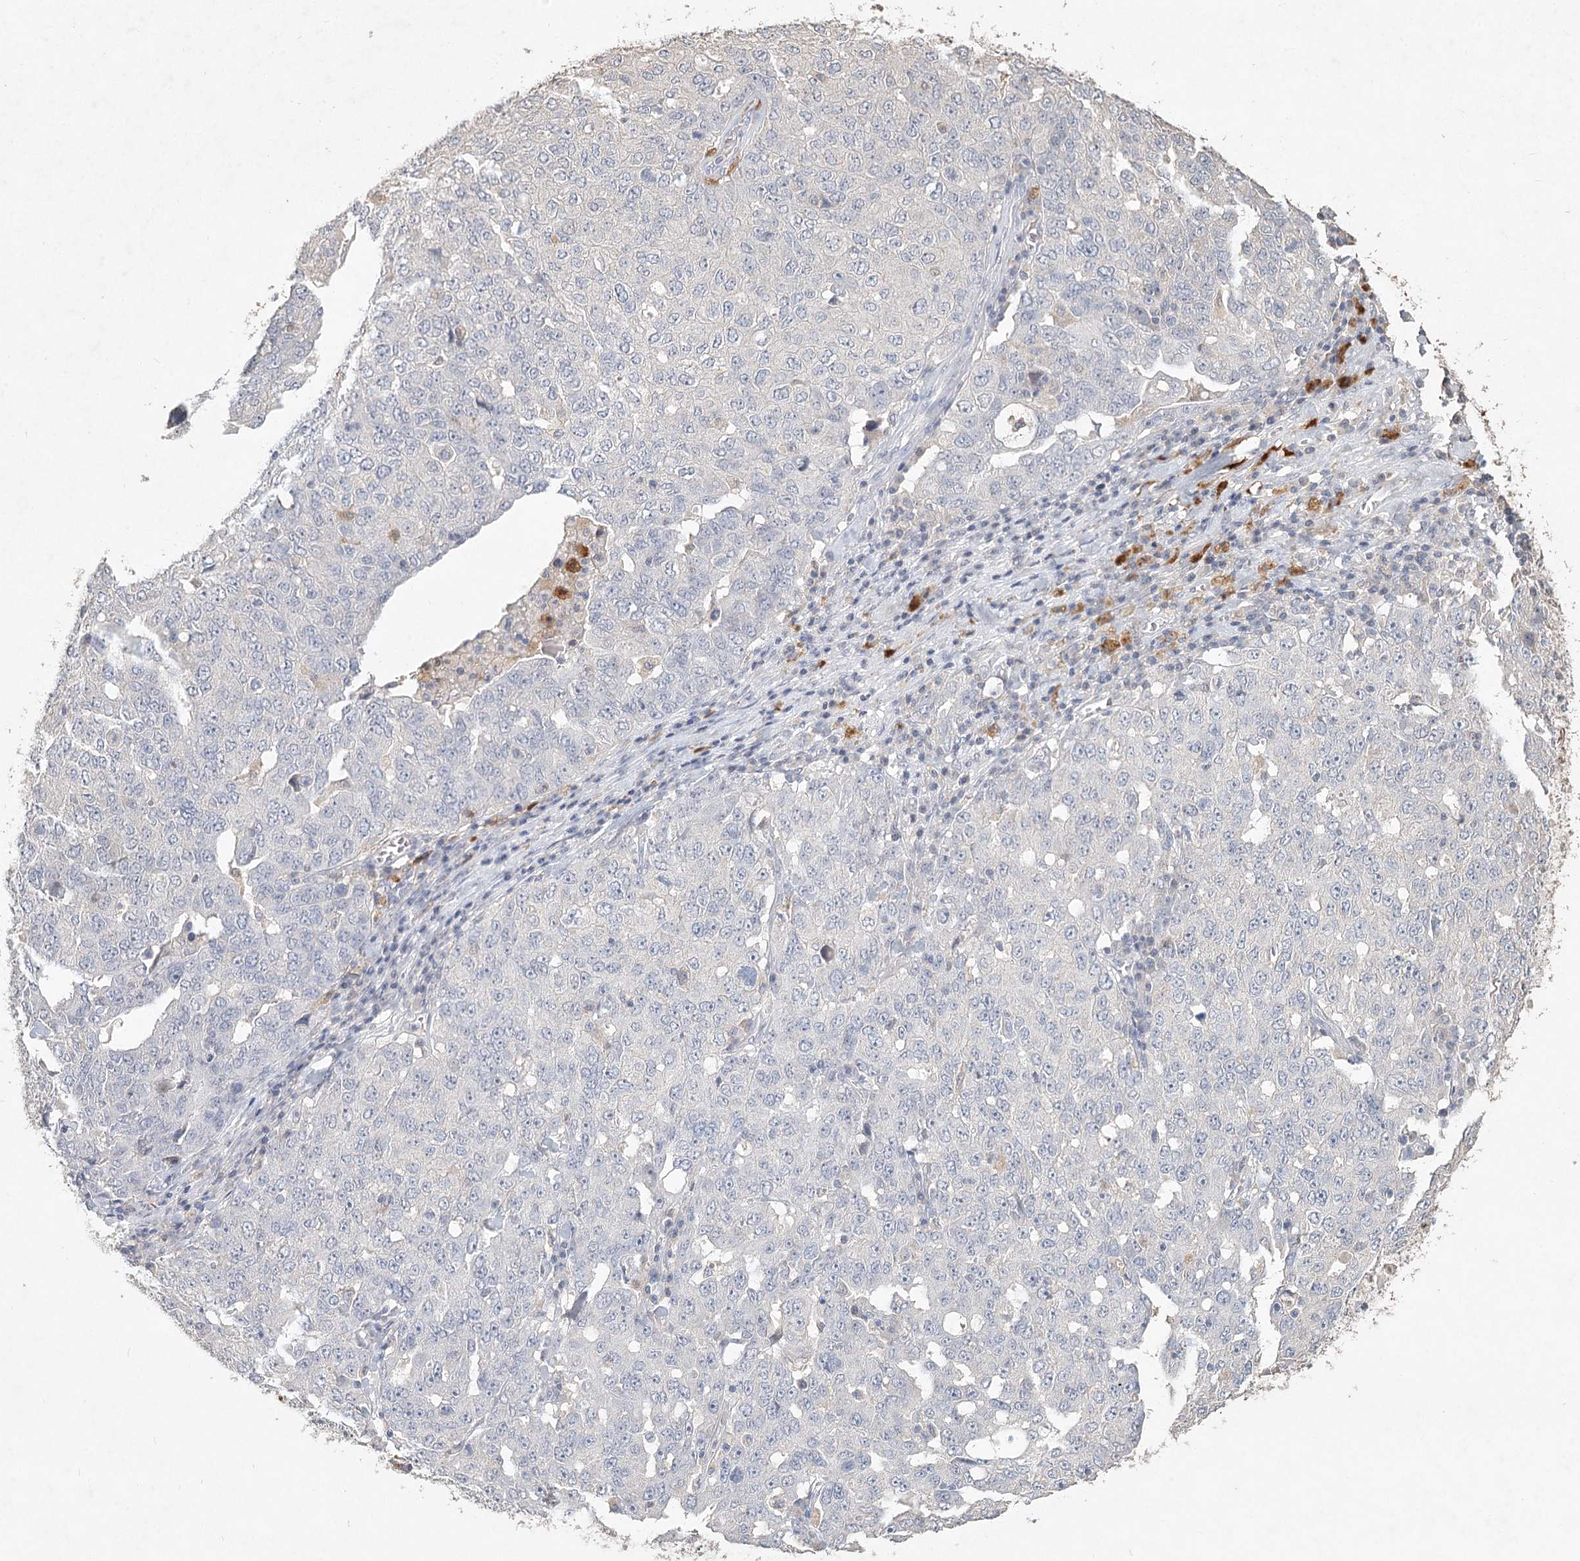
{"staining": {"intensity": "negative", "quantity": "none", "location": "none"}, "tissue": "ovarian cancer", "cell_type": "Tumor cells", "image_type": "cancer", "snomed": [{"axis": "morphology", "description": "Carcinoma, endometroid"}, {"axis": "topography", "description": "Ovary"}], "caption": "DAB (3,3'-diaminobenzidine) immunohistochemical staining of human ovarian cancer (endometroid carcinoma) displays no significant staining in tumor cells. Brightfield microscopy of immunohistochemistry (IHC) stained with DAB (brown) and hematoxylin (blue), captured at high magnification.", "gene": "ARSI", "patient": {"sex": "female", "age": 62}}